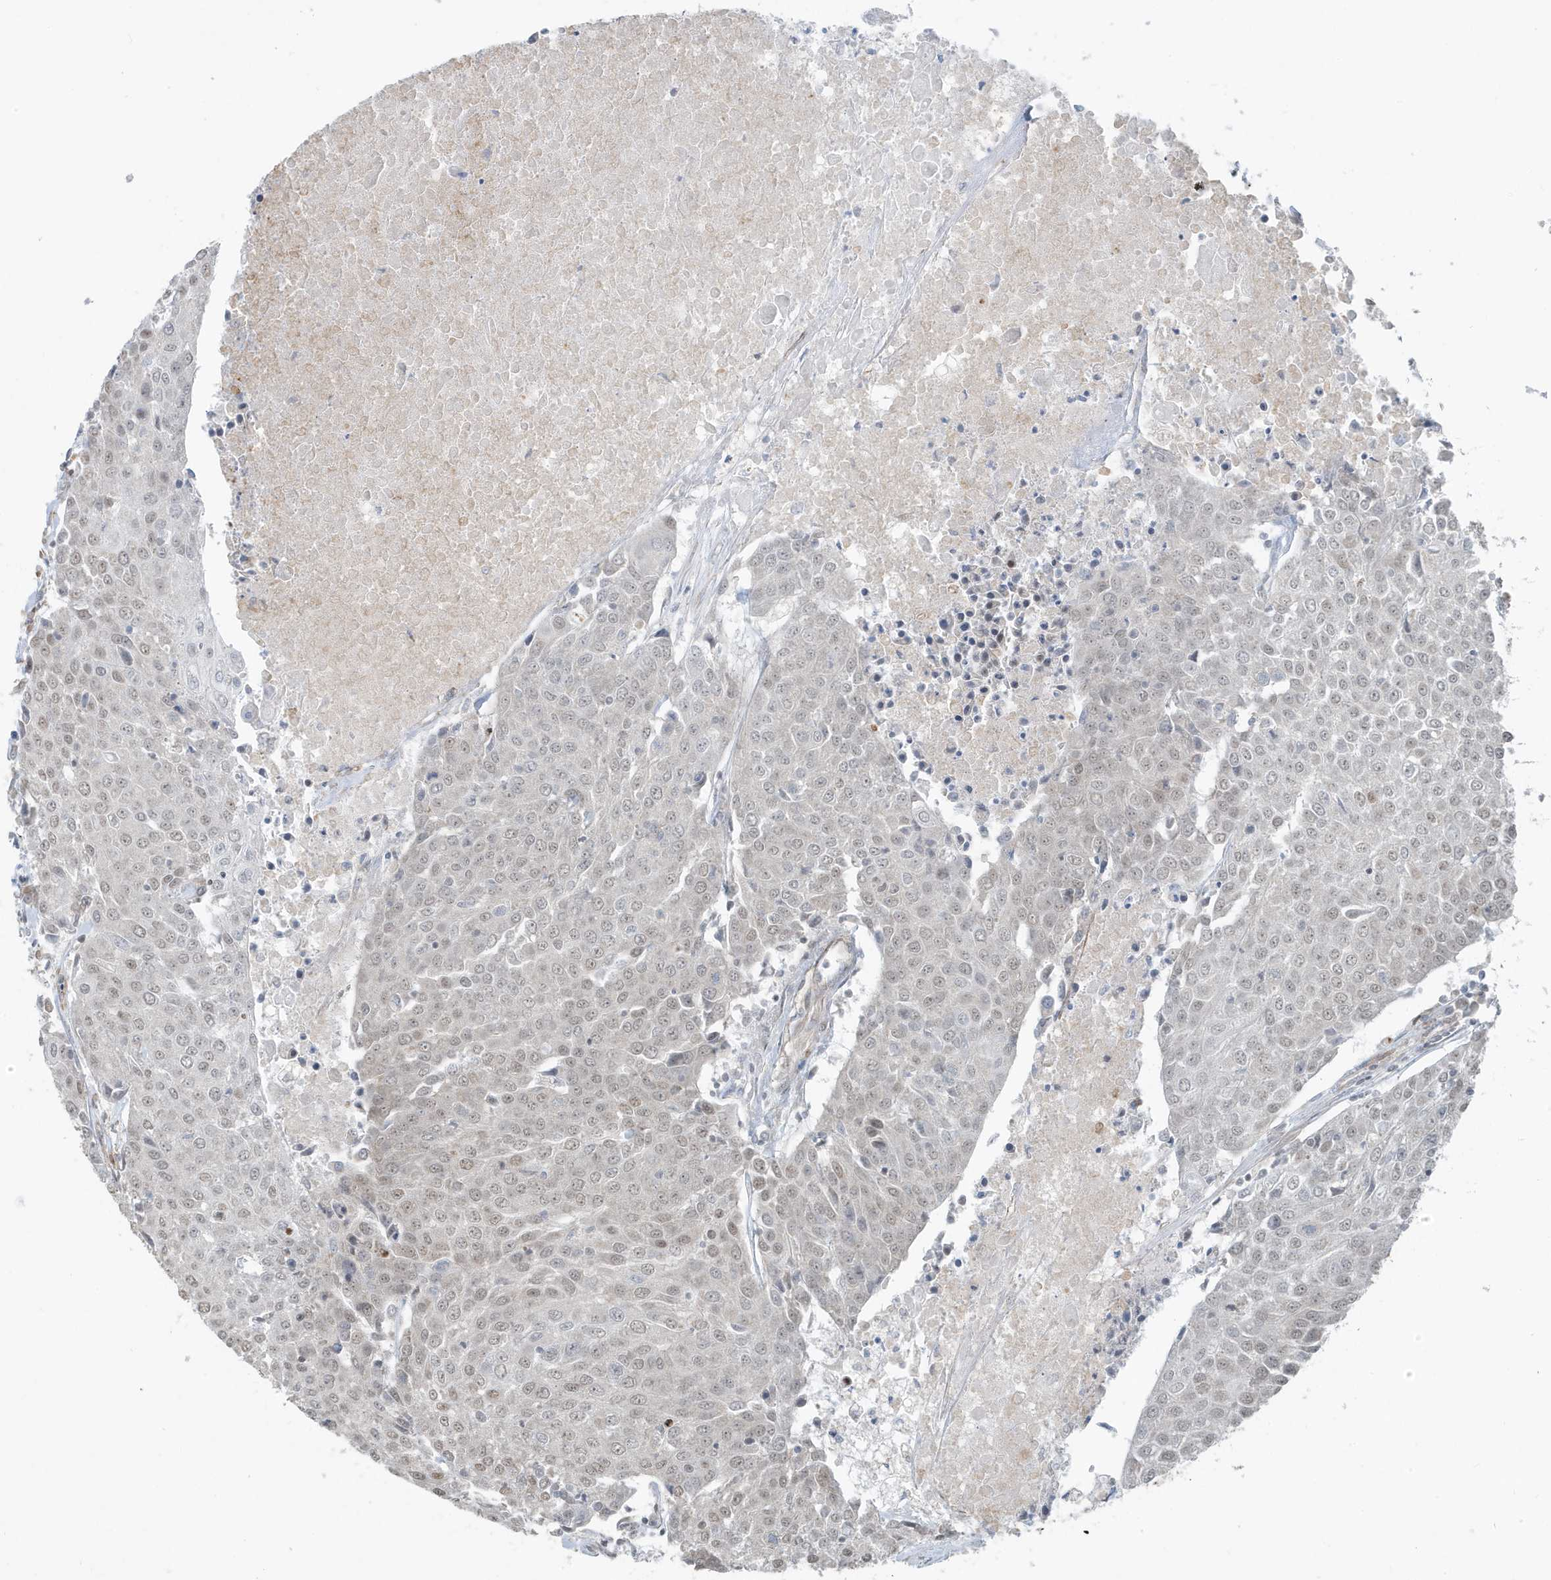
{"staining": {"intensity": "weak", "quantity": "<25%", "location": "nuclear"}, "tissue": "urothelial cancer", "cell_type": "Tumor cells", "image_type": "cancer", "snomed": [{"axis": "morphology", "description": "Urothelial carcinoma, High grade"}, {"axis": "topography", "description": "Urinary bladder"}], "caption": "There is no significant expression in tumor cells of urothelial cancer.", "gene": "CHCHD4", "patient": {"sex": "female", "age": 85}}